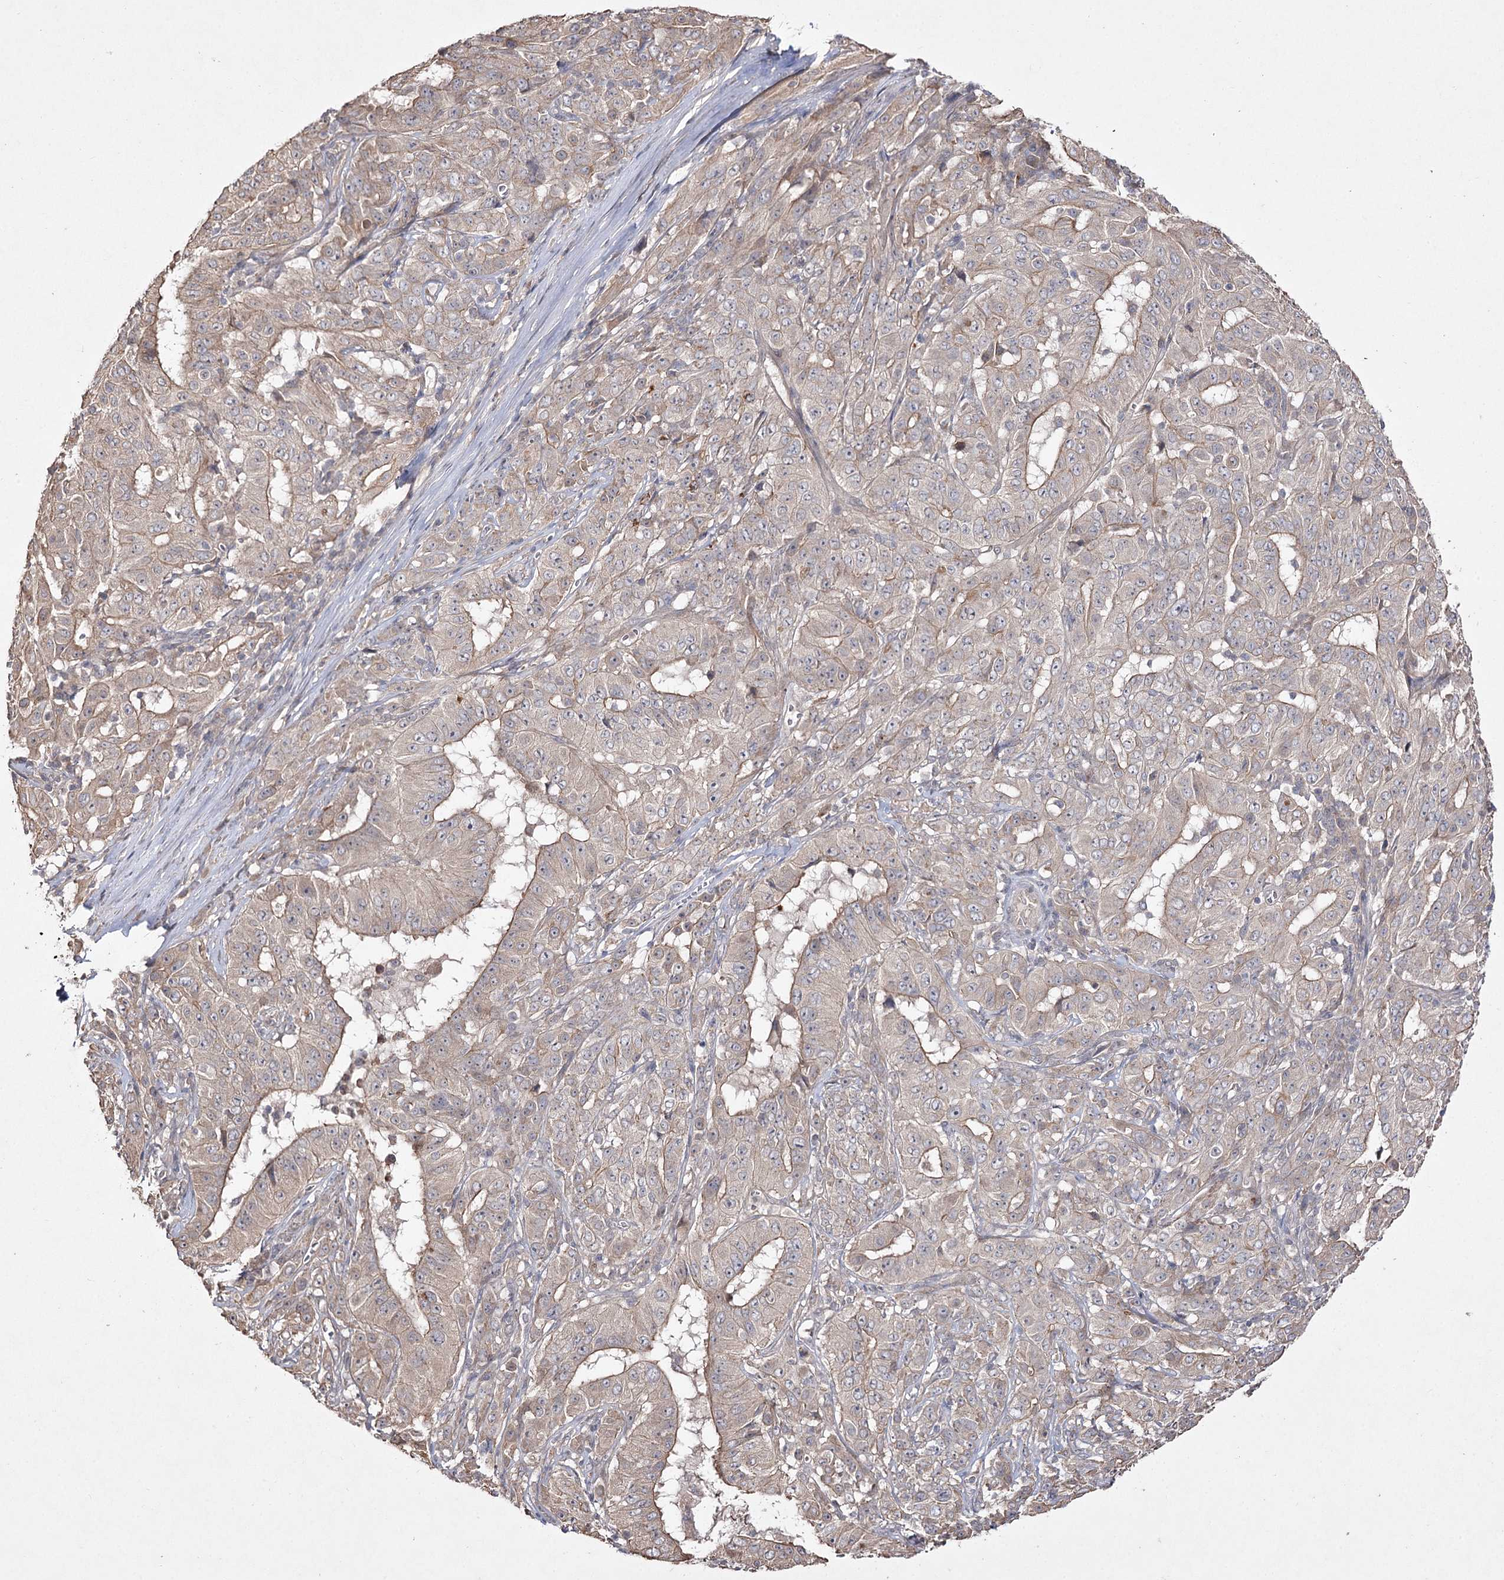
{"staining": {"intensity": "moderate", "quantity": ">75%", "location": "cytoplasmic/membranous"}, "tissue": "pancreatic cancer", "cell_type": "Tumor cells", "image_type": "cancer", "snomed": [{"axis": "morphology", "description": "Adenocarcinoma, NOS"}, {"axis": "topography", "description": "Pancreas"}], "caption": "Adenocarcinoma (pancreatic) stained for a protein displays moderate cytoplasmic/membranous positivity in tumor cells.", "gene": "FANCL", "patient": {"sex": "male", "age": 63}}